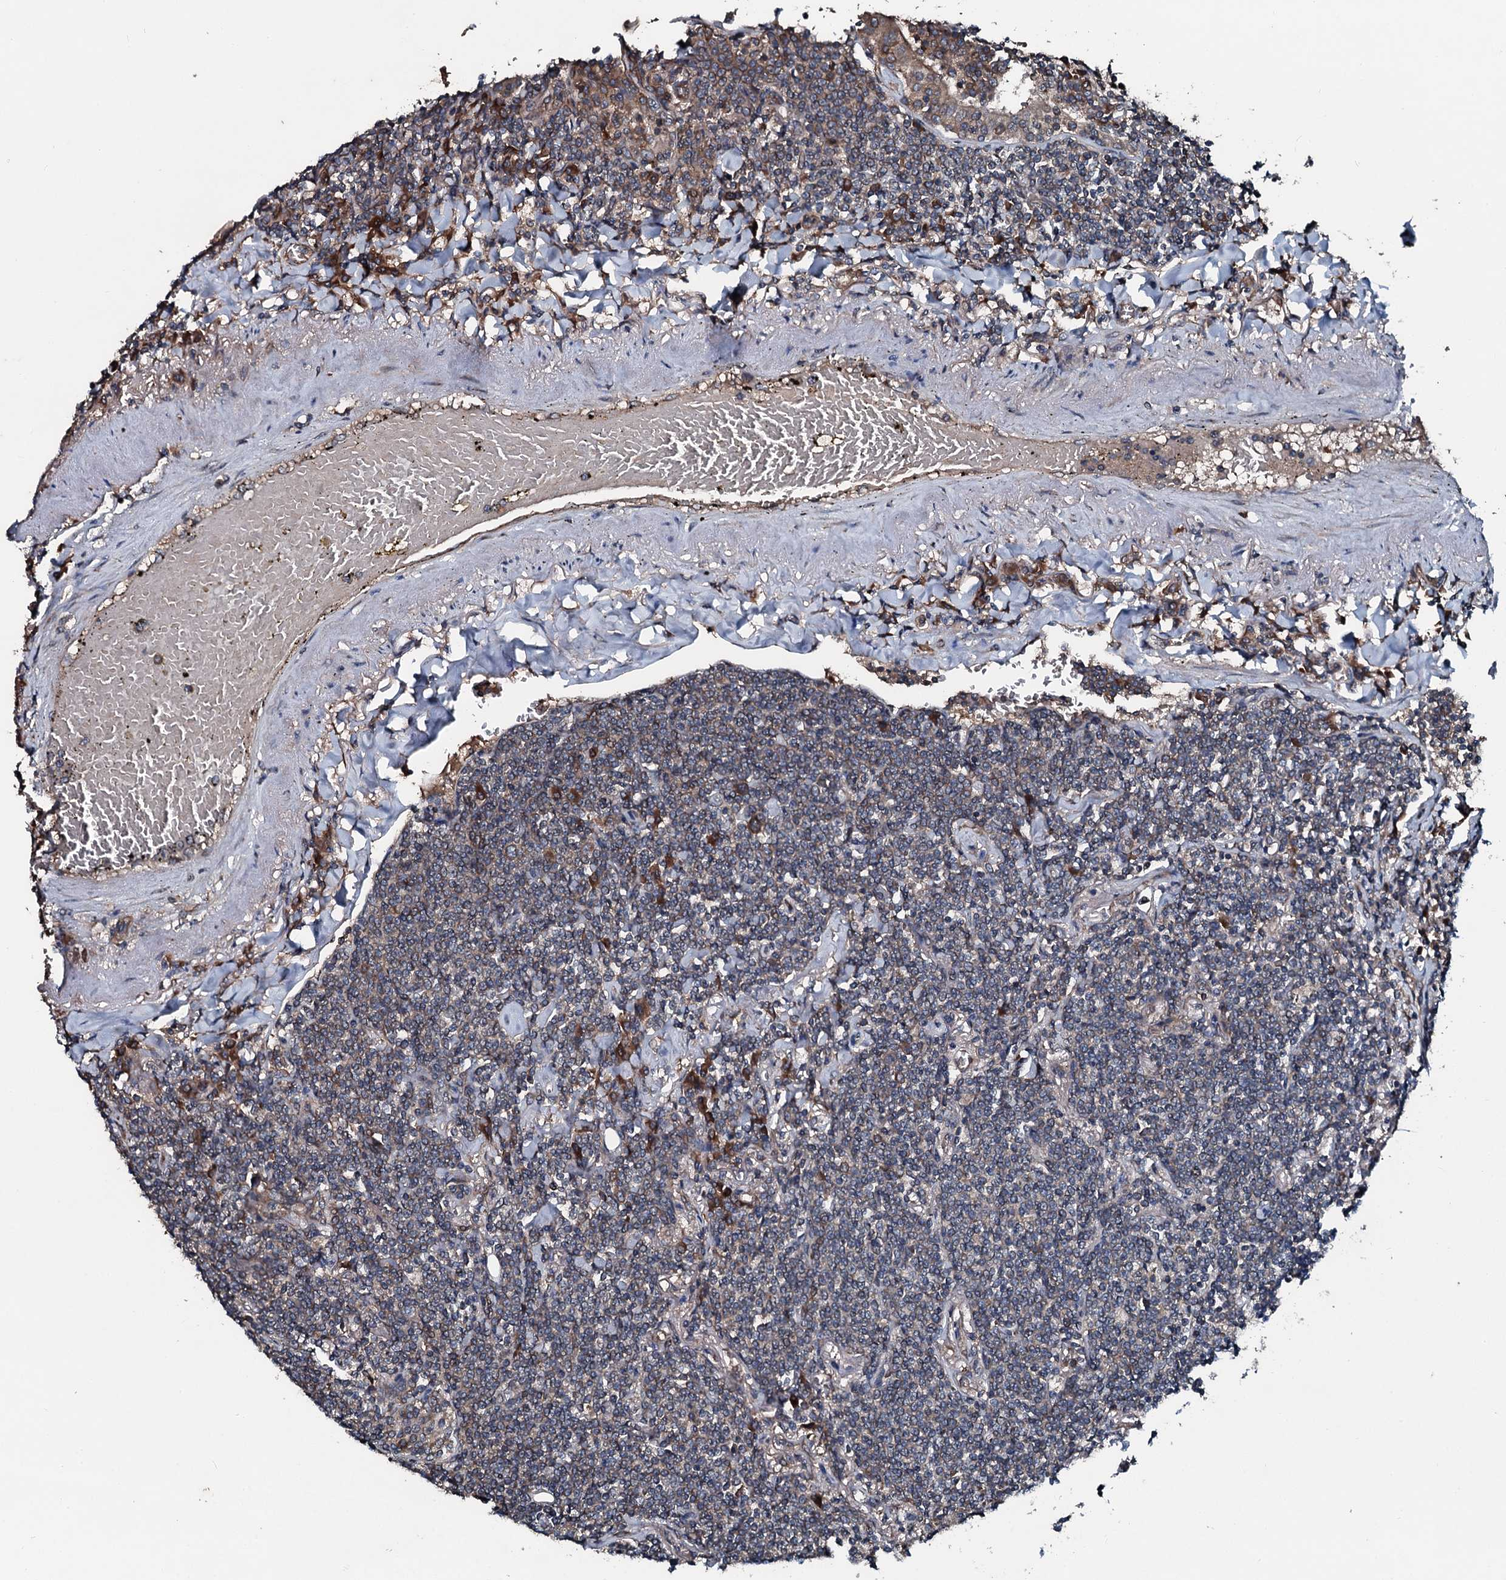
{"staining": {"intensity": "weak", "quantity": "25%-75%", "location": "cytoplasmic/membranous"}, "tissue": "lymphoma", "cell_type": "Tumor cells", "image_type": "cancer", "snomed": [{"axis": "morphology", "description": "Malignant lymphoma, non-Hodgkin's type, Low grade"}, {"axis": "topography", "description": "Lung"}], "caption": "Weak cytoplasmic/membranous staining is seen in about 25%-75% of tumor cells in low-grade malignant lymphoma, non-Hodgkin's type. The protein is stained brown, and the nuclei are stained in blue (DAB (3,3'-diaminobenzidine) IHC with brightfield microscopy, high magnification).", "gene": "AARS1", "patient": {"sex": "female", "age": 71}}